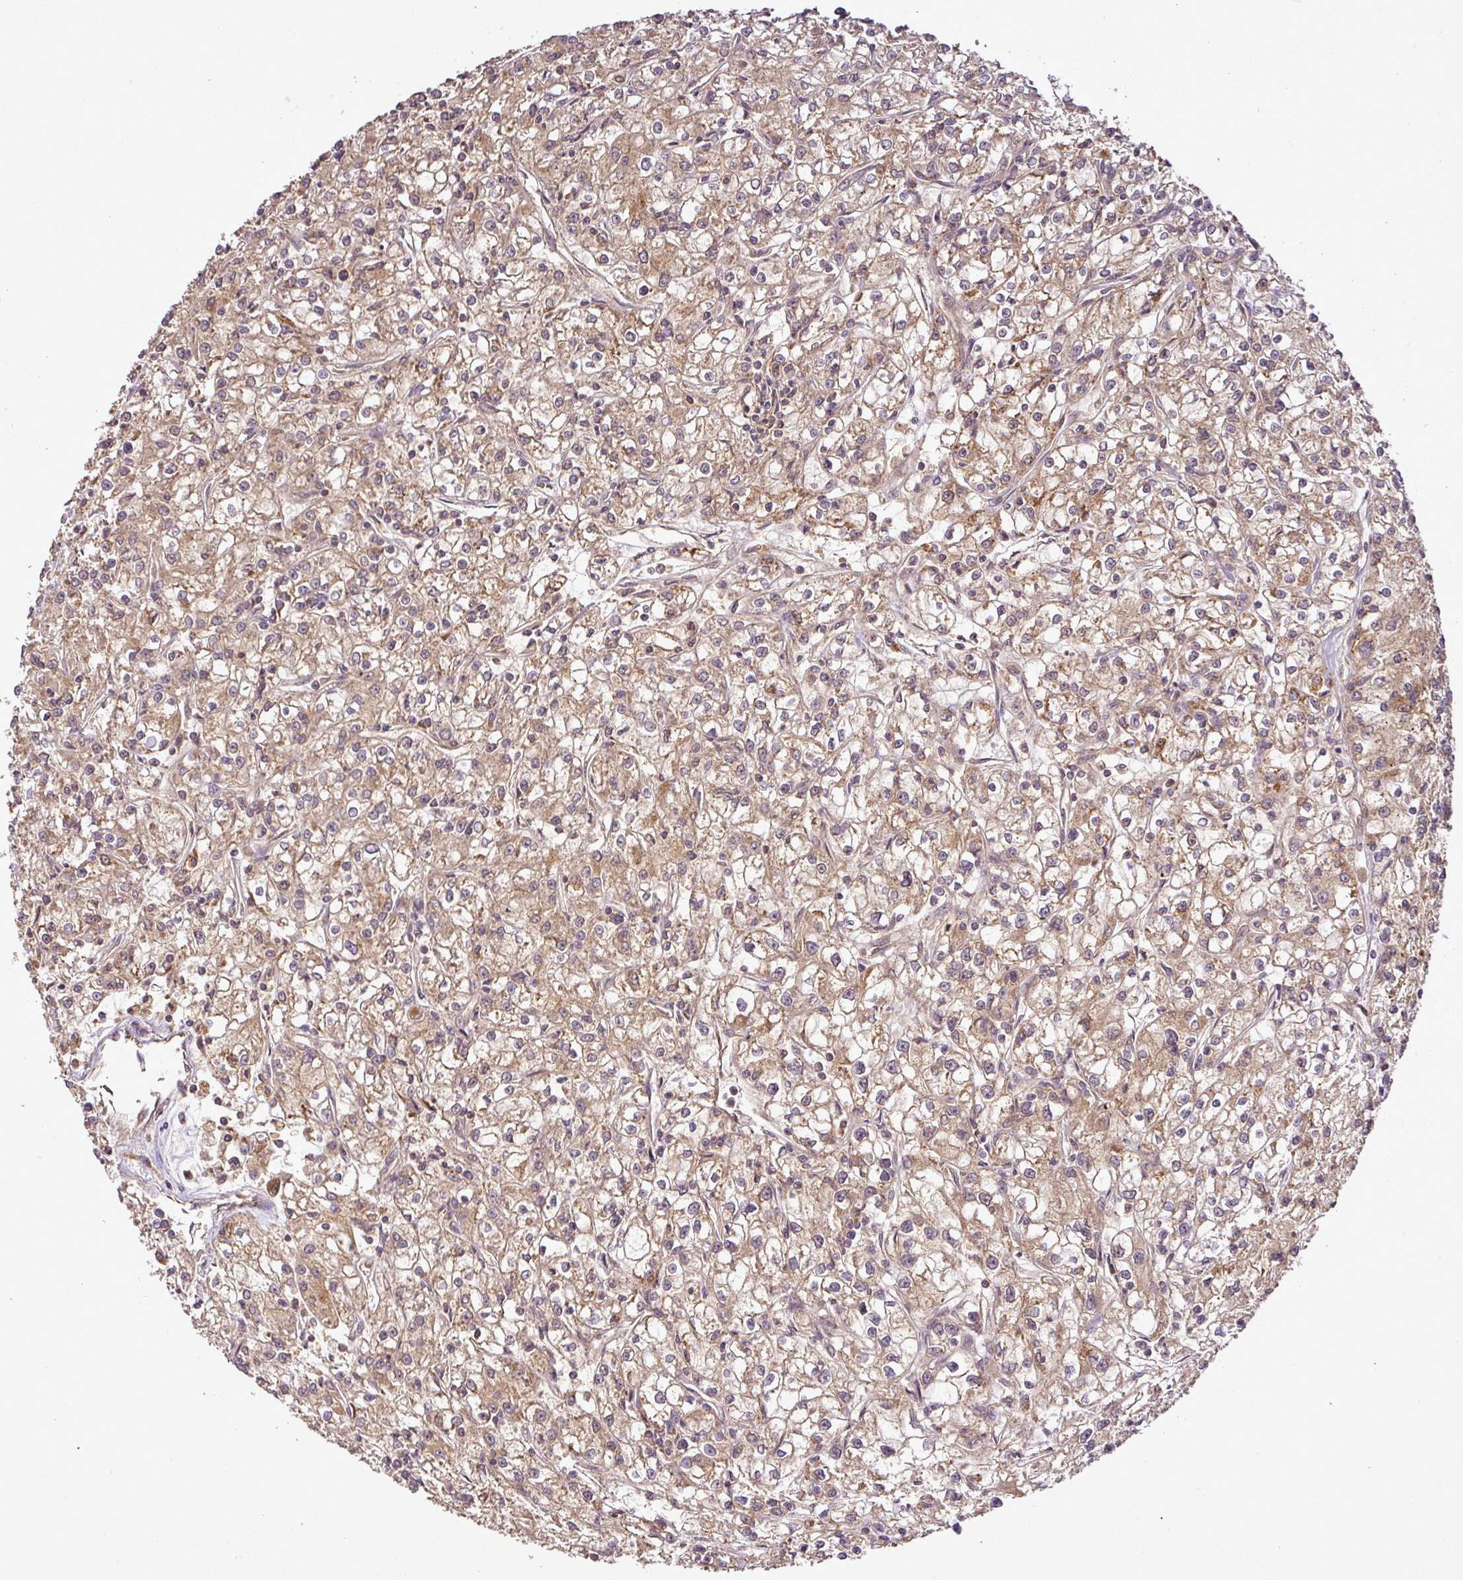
{"staining": {"intensity": "moderate", "quantity": "25%-75%", "location": "cytoplasmic/membranous"}, "tissue": "renal cancer", "cell_type": "Tumor cells", "image_type": "cancer", "snomed": [{"axis": "morphology", "description": "Adenocarcinoma, NOS"}, {"axis": "topography", "description": "Kidney"}], "caption": "An IHC image of neoplastic tissue is shown. Protein staining in brown highlights moderate cytoplasmic/membranous positivity in renal cancer within tumor cells.", "gene": "FAIM", "patient": {"sex": "female", "age": 59}}